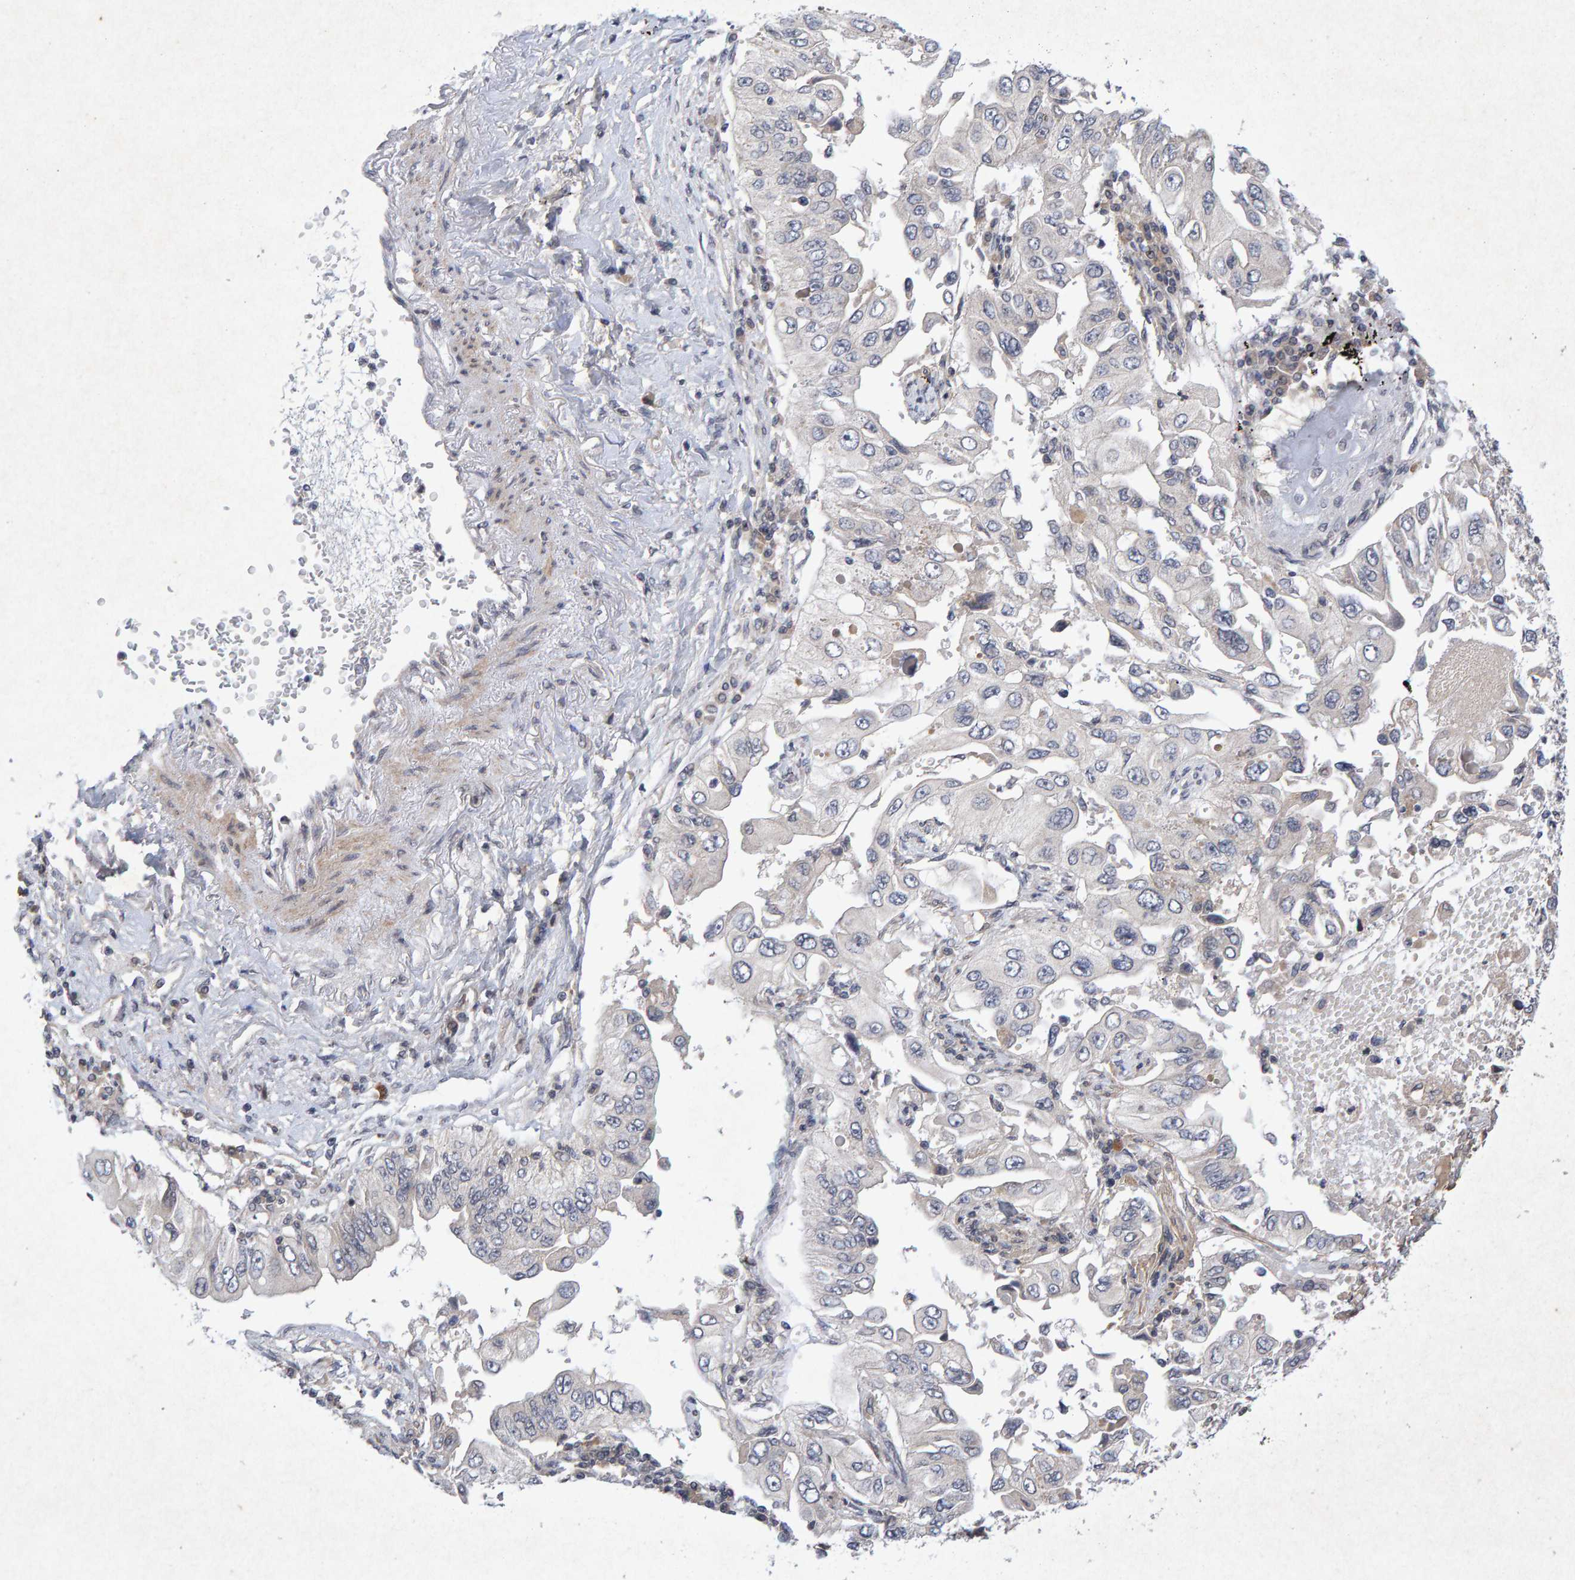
{"staining": {"intensity": "negative", "quantity": "none", "location": "none"}, "tissue": "lung cancer", "cell_type": "Tumor cells", "image_type": "cancer", "snomed": [{"axis": "morphology", "description": "Adenocarcinoma, NOS"}, {"axis": "topography", "description": "Lung"}], "caption": "This is a image of IHC staining of lung cancer (adenocarcinoma), which shows no staining in tumor cells.", "gene": "CDH2", "patient": {"sex": "male", "age": 84}}